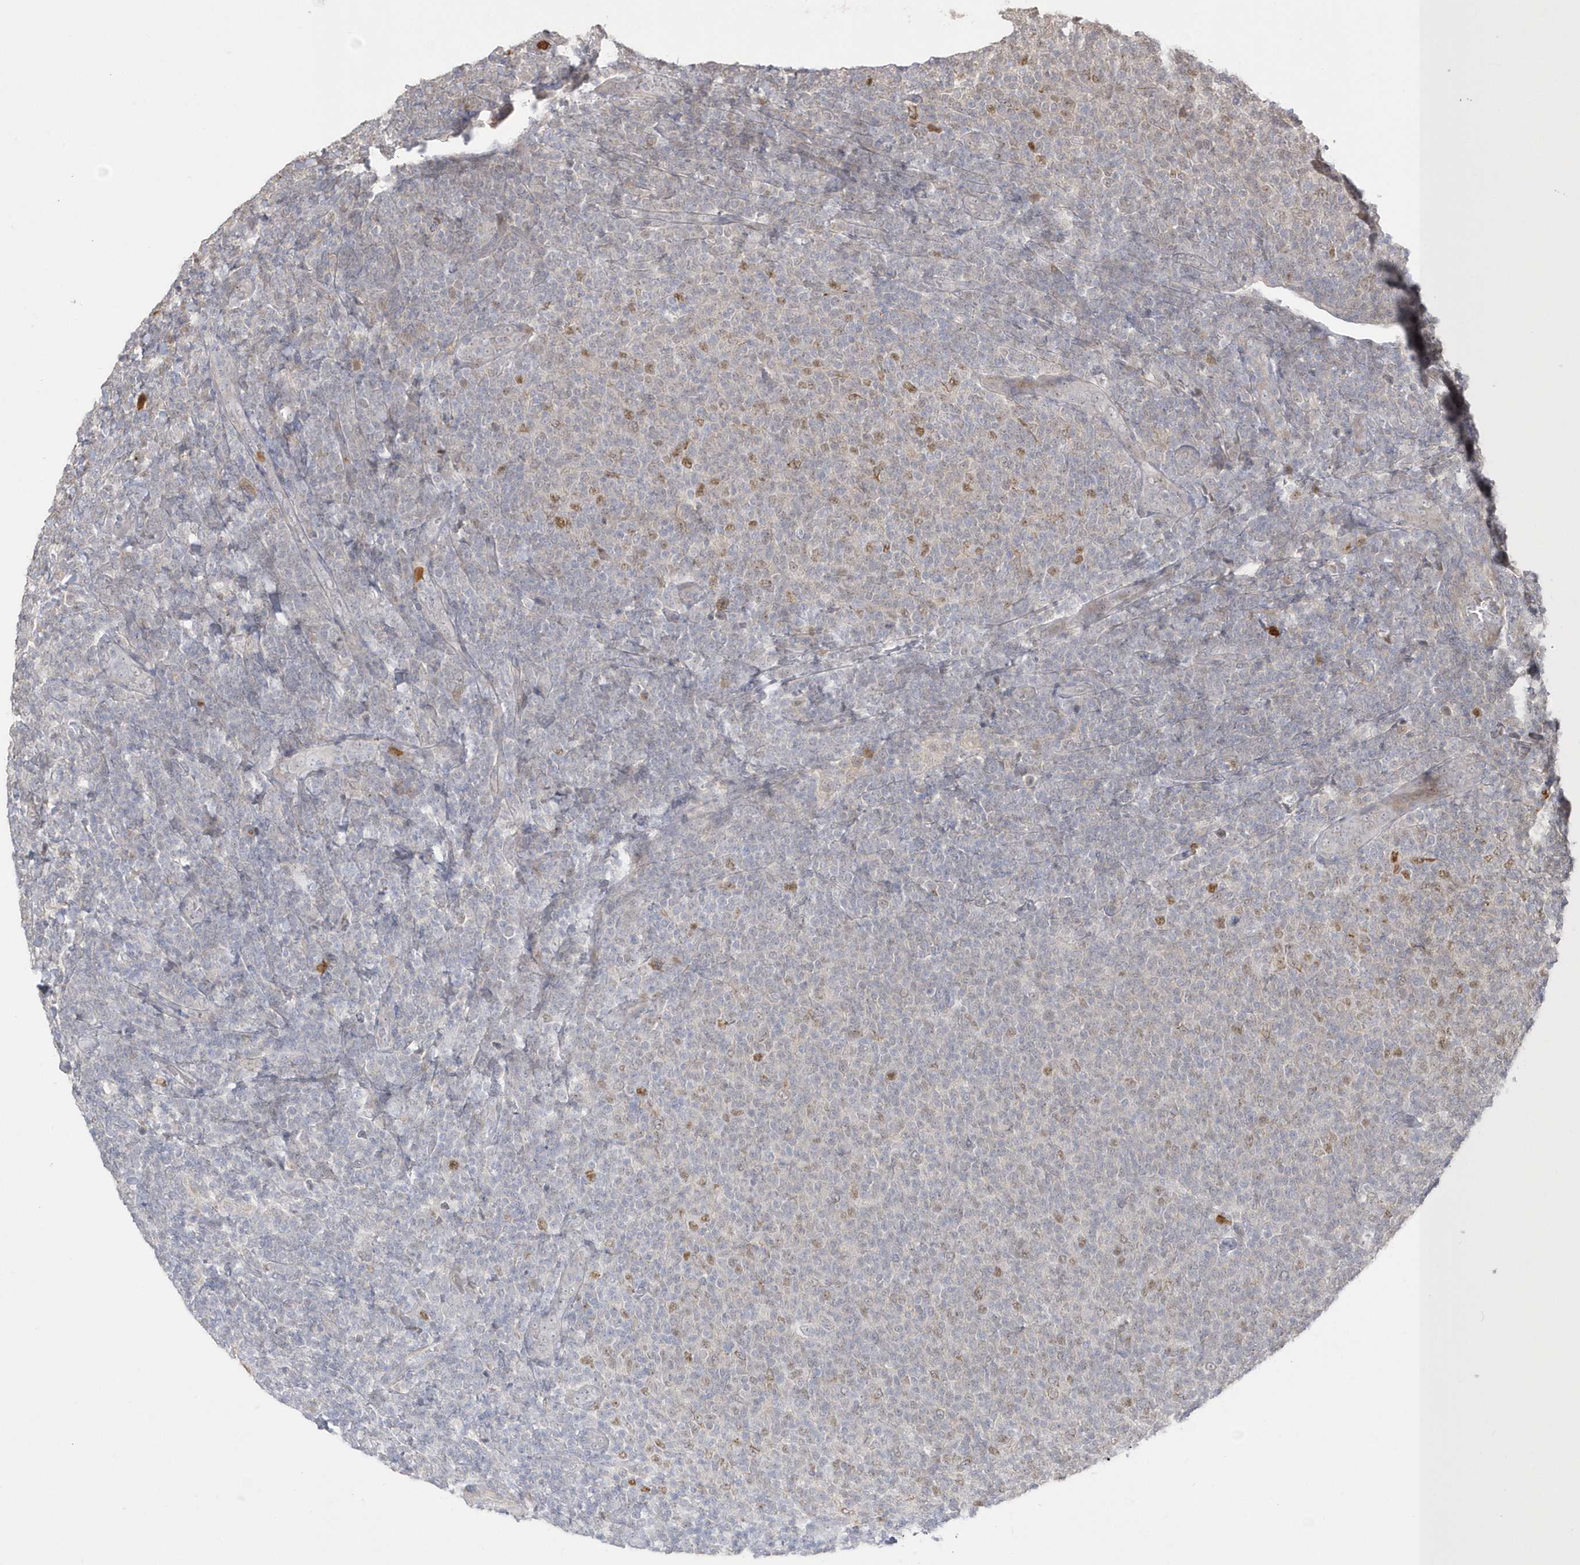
{"staining": {"intensity": "weak", "quantity": "<25%", "location": "nuclear"}, "tissue": "lymphoma", "cell_type": "Tumor cells", "image_type": "cancer", "snomed": [{"axis": "morphology", "description": "Malignant lymphoma, non-Hodgkin's type, Low grade"}, {"axis": "topography", "description": "Lymph node"}], "caption": "Histopathology image shows no protein positivity in tumor cells of low-grade malignant lymphoma, non-Hodgkin's type tissue.", "gene": "NAF1", "patient": {"sex": "male", "age": 66}}